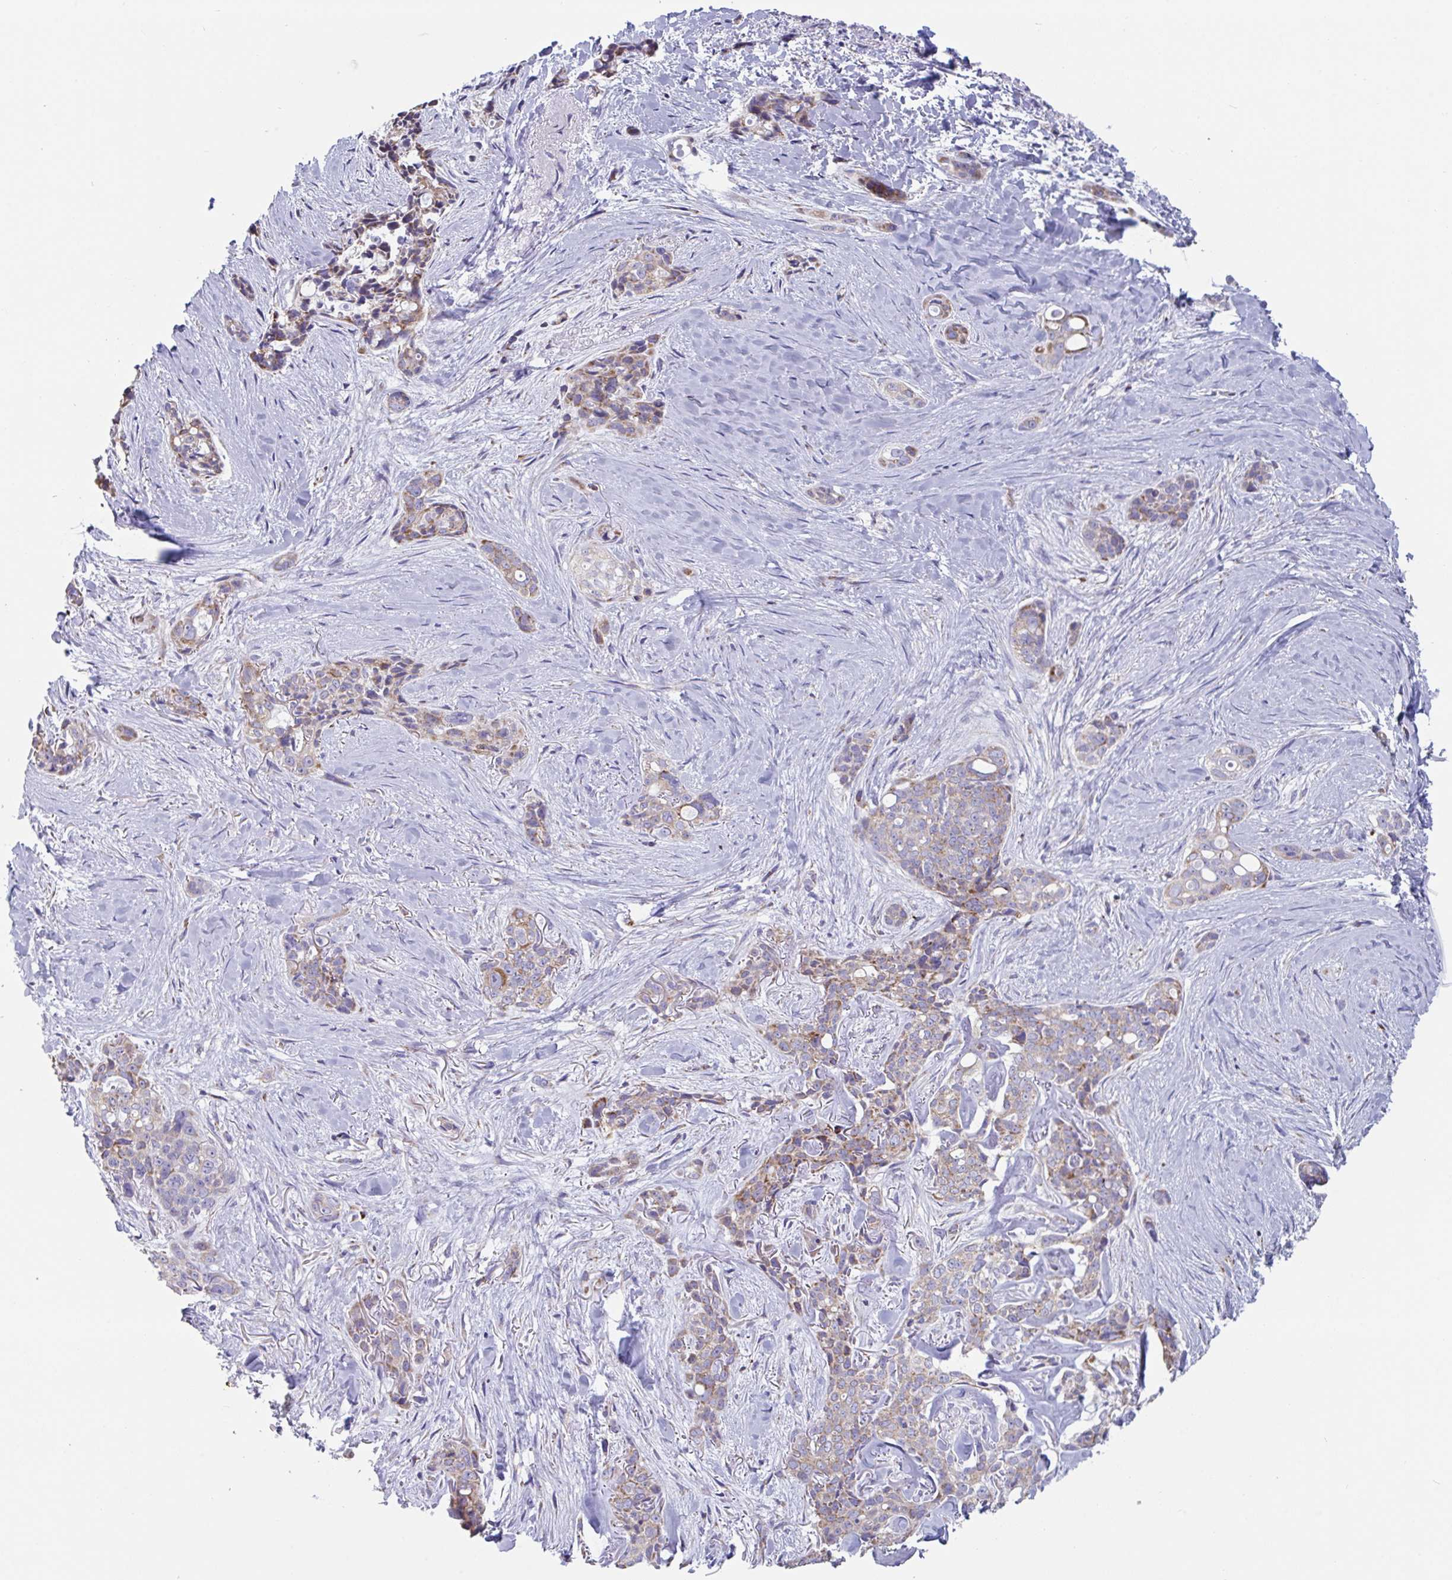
{"staining": {"intensity": "moderate", "quantity": "<25%", "location": "cytoplasmic/membranous"}, "tissue": "skin cancer", "cell_type": "Tumor cells", "image_type": "cancer", "snomed": [{"axis": "morphology", "description": "Basal cell carcinoma"}, {"axis": "topography", "description": "Skin"}], "caption": "The image reveals immunohistochemical staining of skin cancer. There is moderate cytoplasmic/membranous positivity is identified in about <25% of tumor cells.", "gene": "BCAT2", "patient": {"sex": "female", "age": 79}}